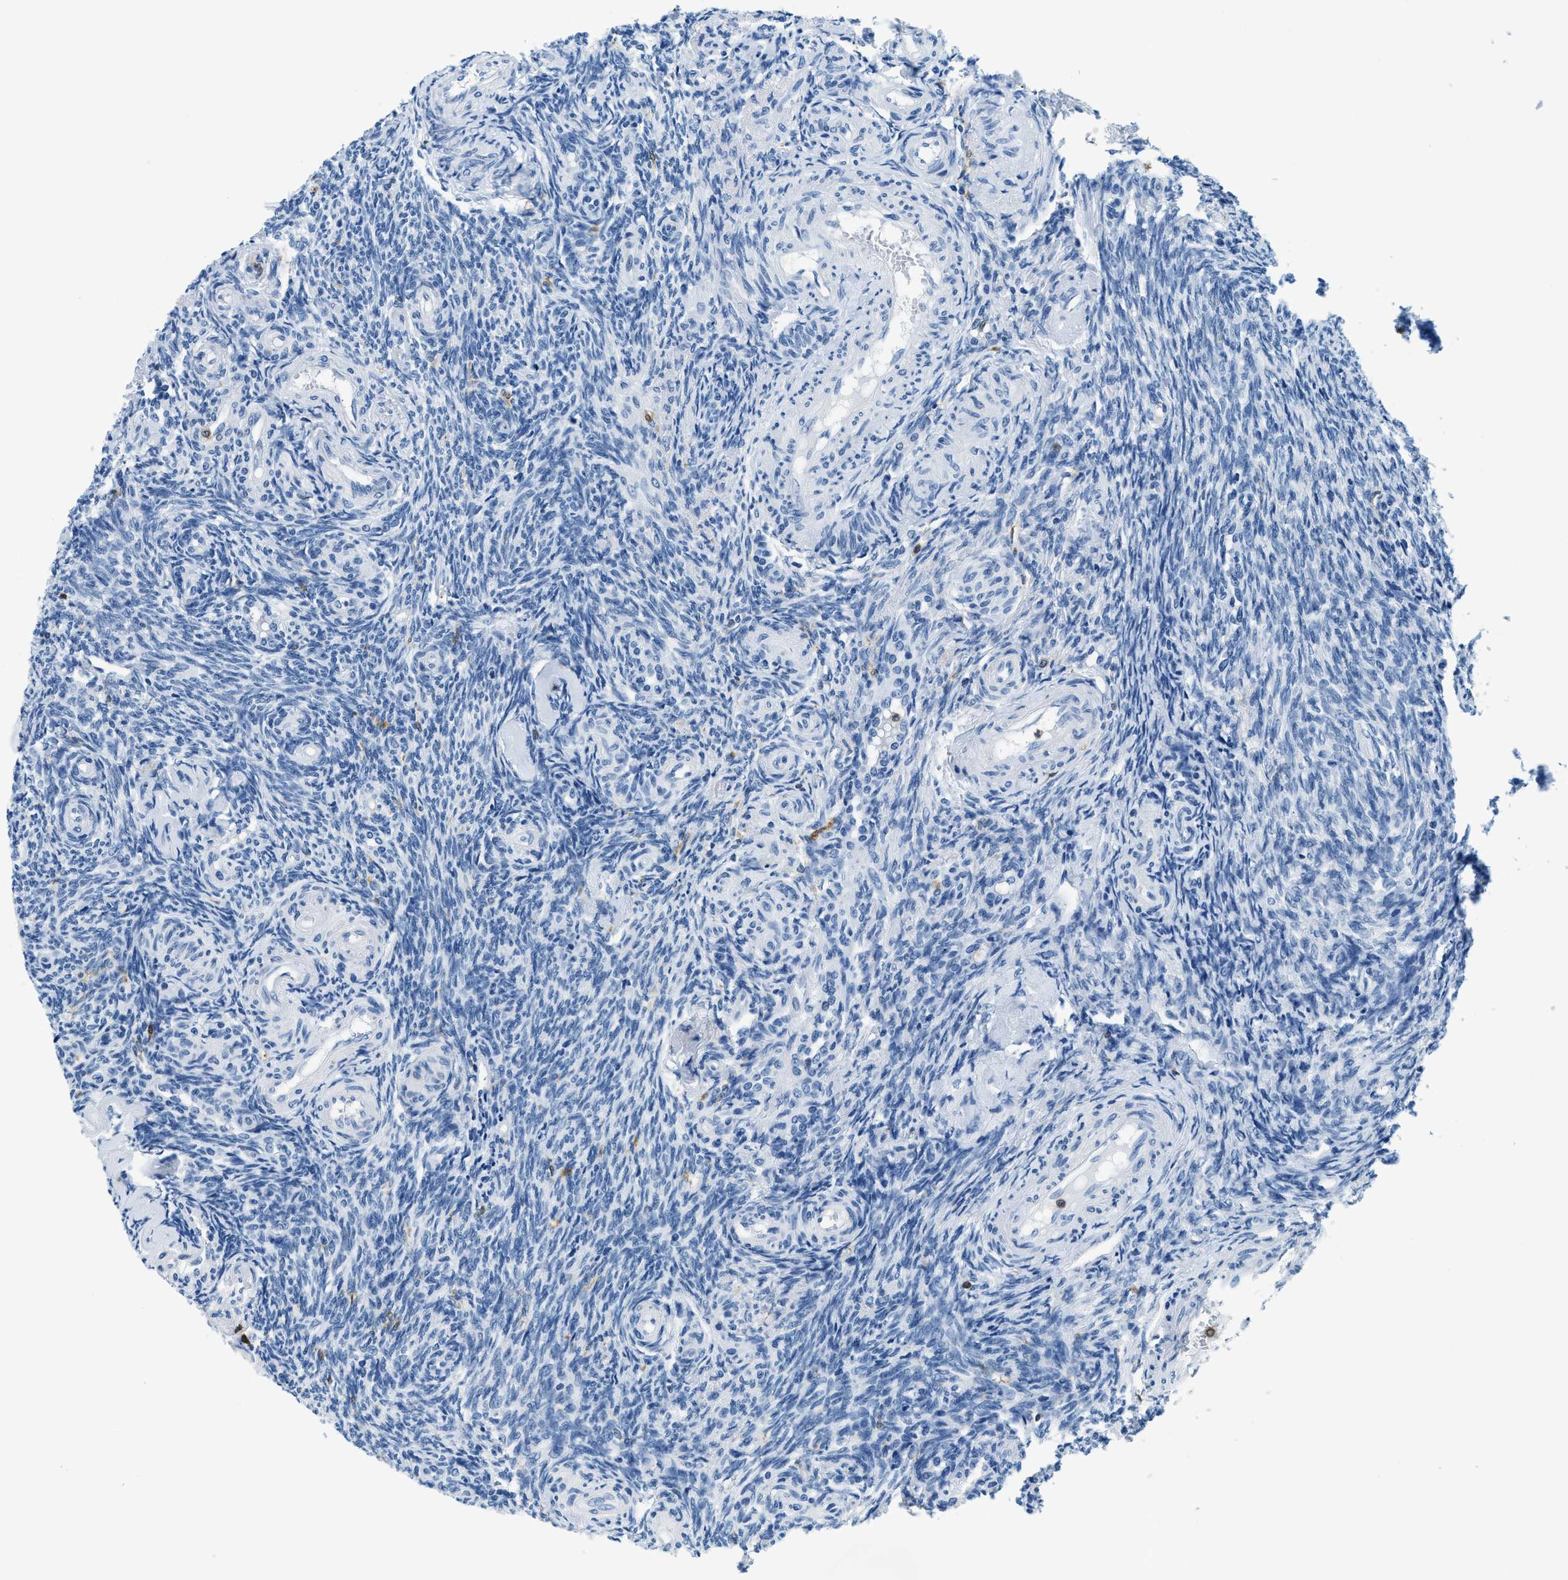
{"staining": {"intensity": "negative", "quantity": "none", "location": "none"}, "tissue": "ovary", "cell_type": "Ovarian stroma cells", "image_type": "normal", "snomed": [{"axis": "morphology", "description": "Normal tissue, NOS"}, {"axis": "topography", "description": "Ovary"}], "caption": "This is a histopathology image of immunohistochemistry (IHC) staining of unremarkable ovary, which shows no staining in ovarian stroma cells.", "gene": "CAPG", "patient": {"sex": "female", "age": 41}}